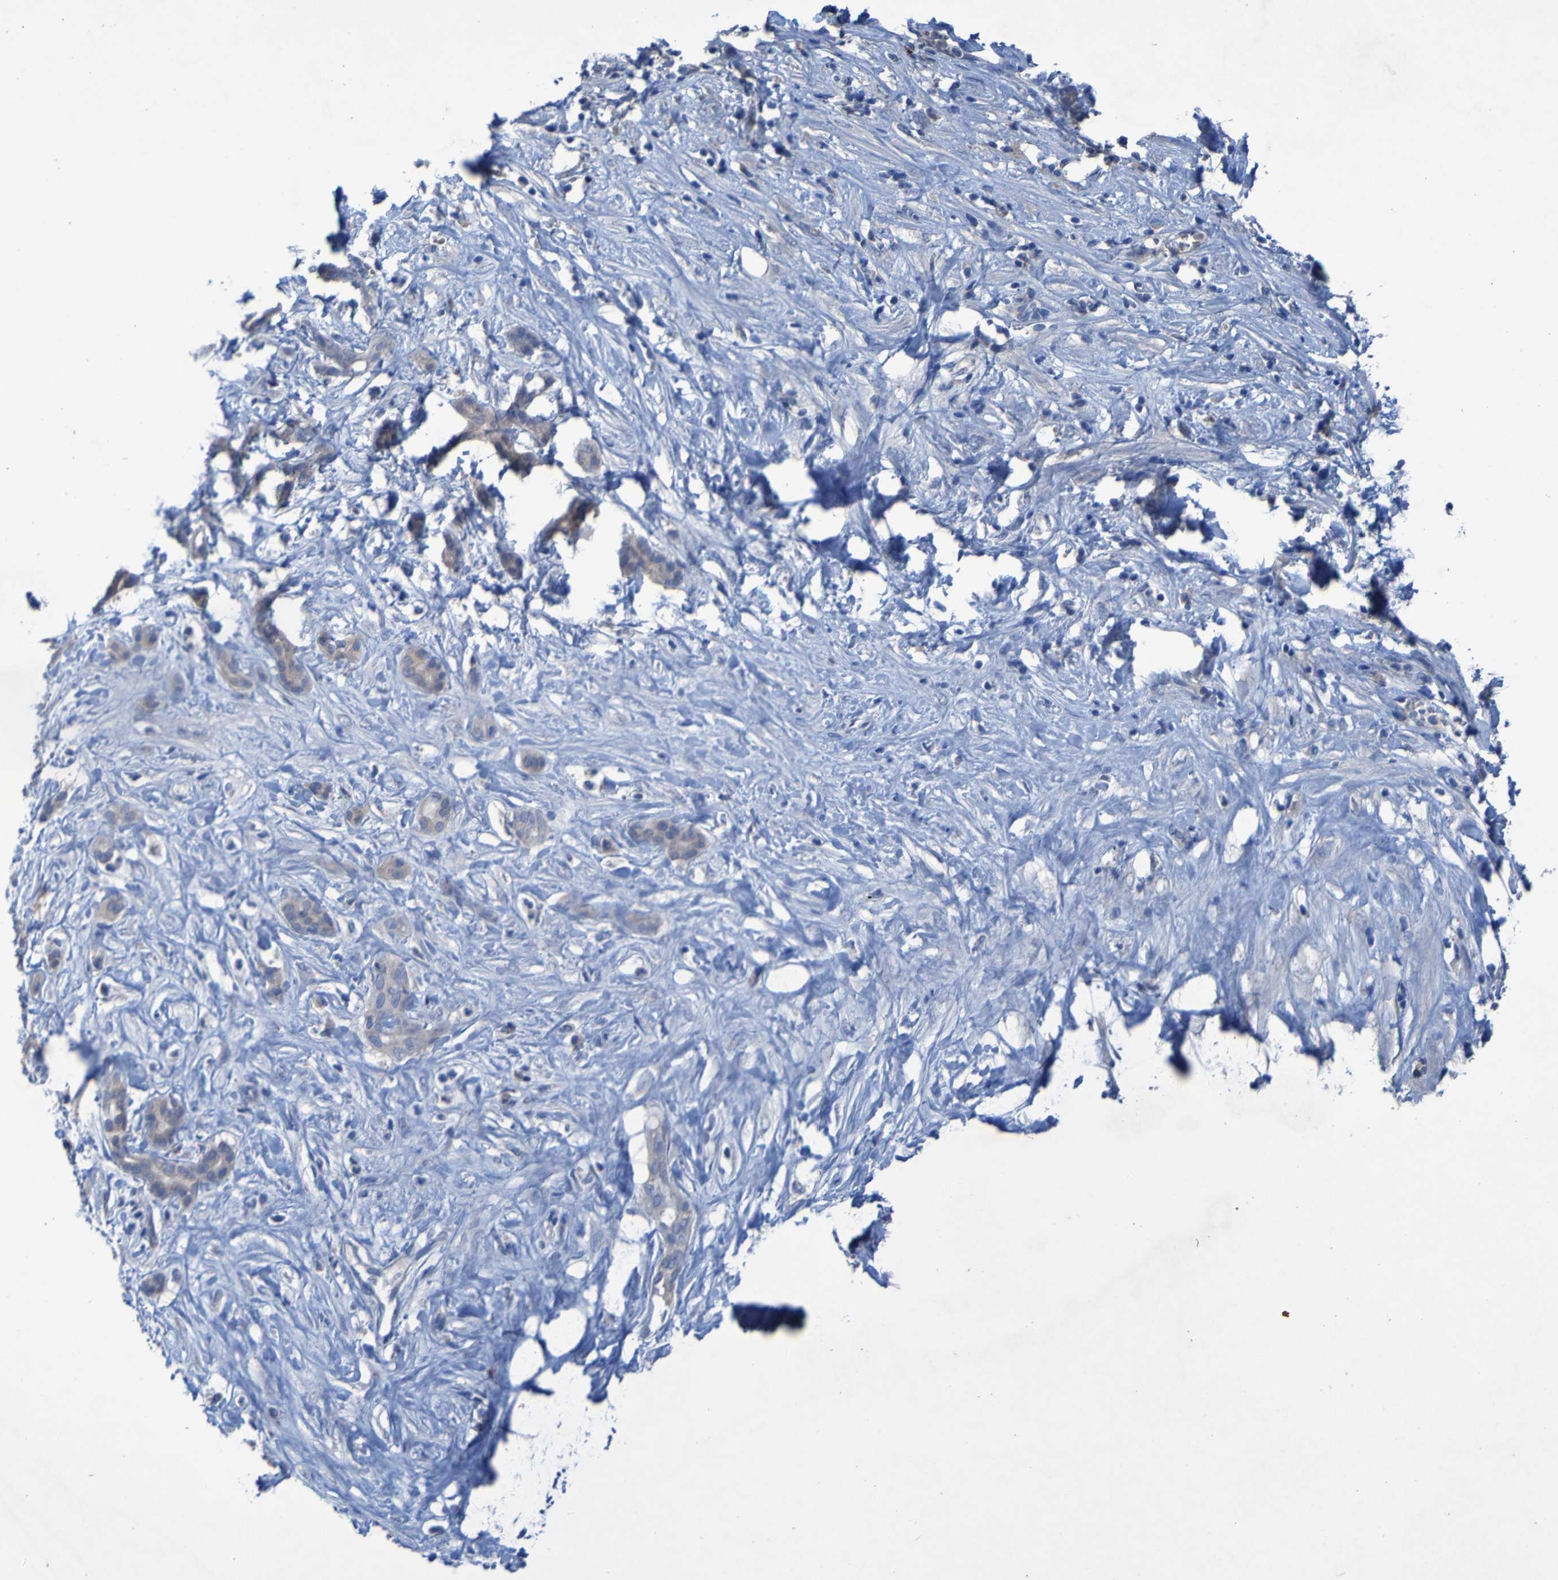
{"staining": {"intensity": "negative", "quantity": "none", "location": "none"}, "tissue": "pancreatic cancer", "cell_type": "Tumor cells", "image_type": "cancer", "snomed": [{"axis": "morphology", "description": "Adenocarcinoma, NOS"}, {"axis": "topography", "description": "Pancreas"}], "caption": "Immunohistochemistry (IHC) of pancreatic adenocarcinoma demonstrates no positivity in tumor cells. (Immunohistochemistry, brightfield microscopy, high magnification).", "gene": "SGK2", "patient": {"sex": "male", "age": 41}}